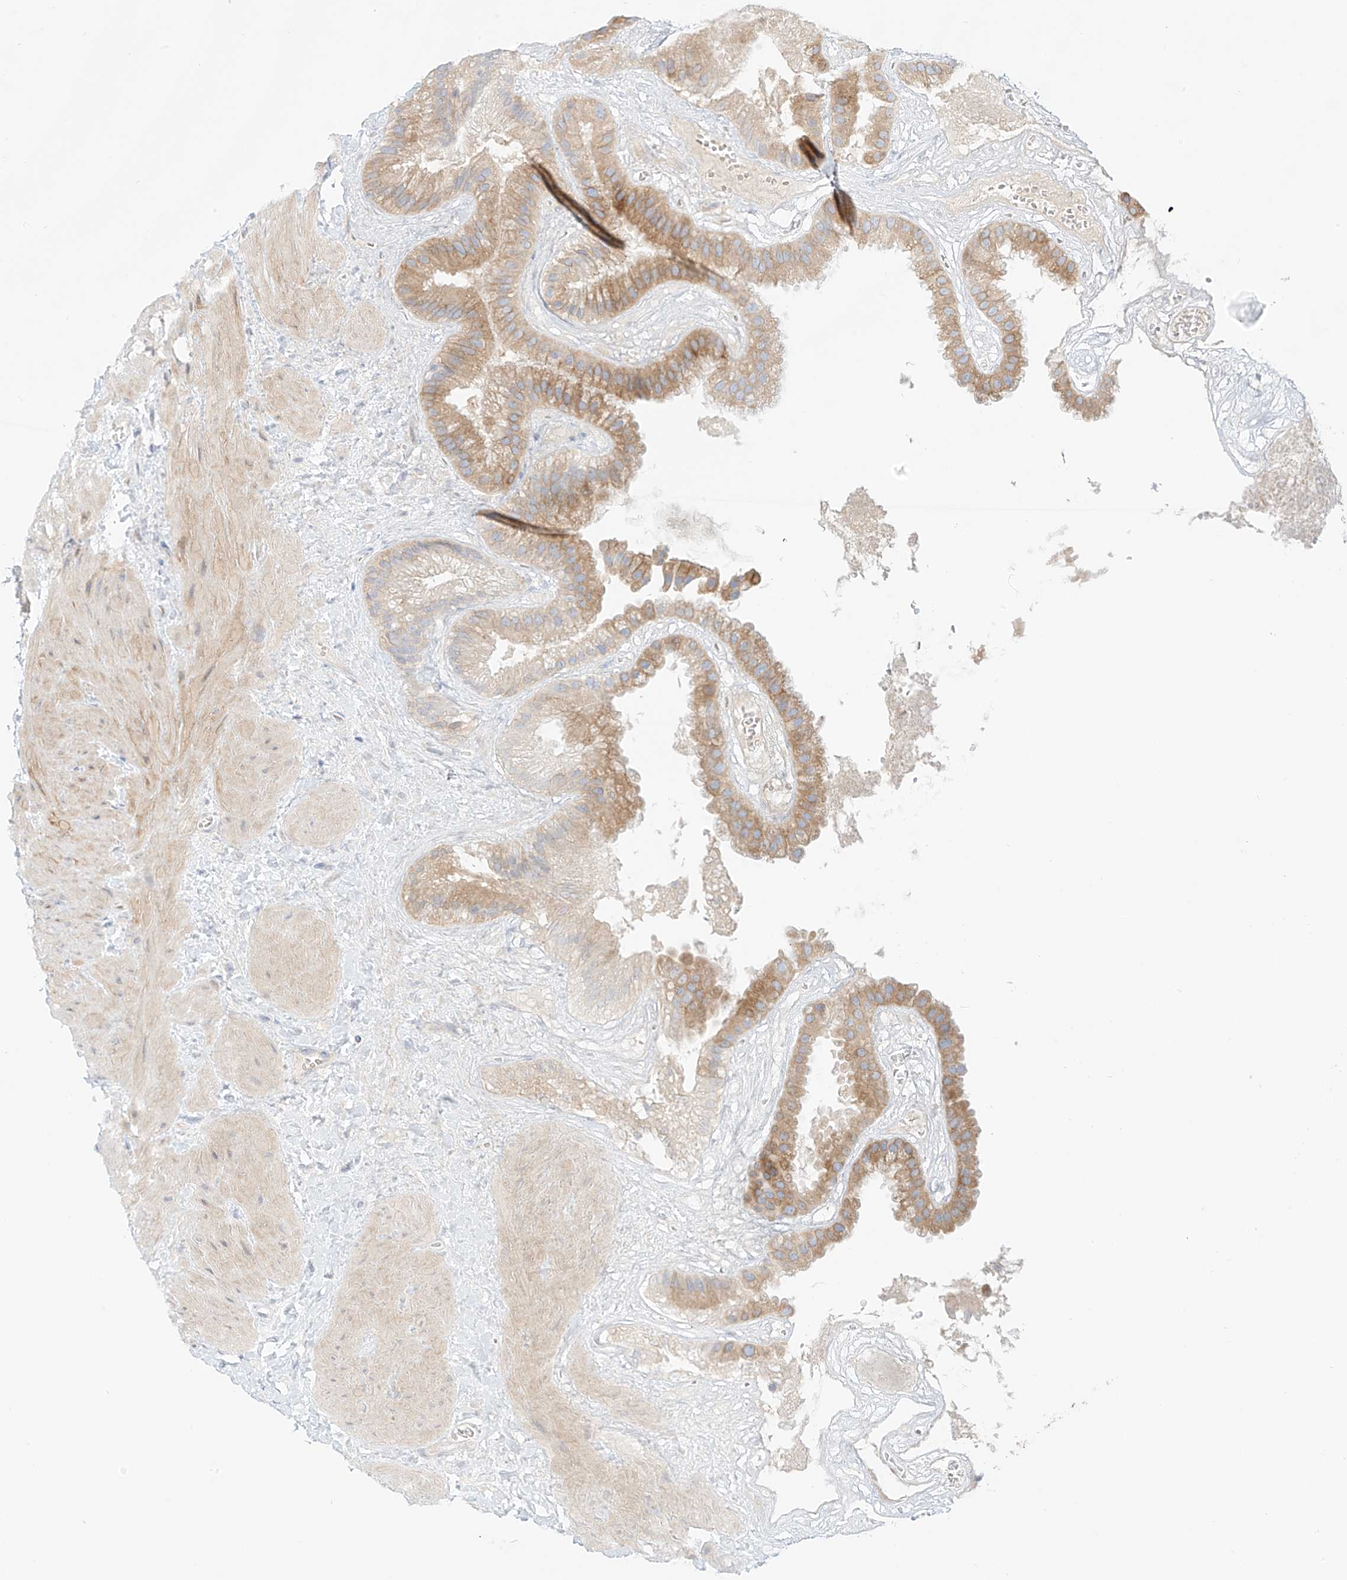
{"staining": {"intensity": "moderate", "quantity": ">75%", "location": "cytoplasmic/membranous"}, "tissue": "gallbladder", "cell_type": "Glandular cells", "image_type": "normal", "snomed": [{"axis": "morphology", "description": "Normal tissue, NOS"}, {"axis": "topography", "description": "Gallbladder"}], "caption": "A medium amount of moderate cytoplasmic/membranous staining is identified in approximately >75% of glandular cells in unremarkable gallbladder. (brown staining indicates protein expression, while blue staining denotes nuclei).", "gene": "PCYOX1", "patient": {"sex": "male", "age": 55}}